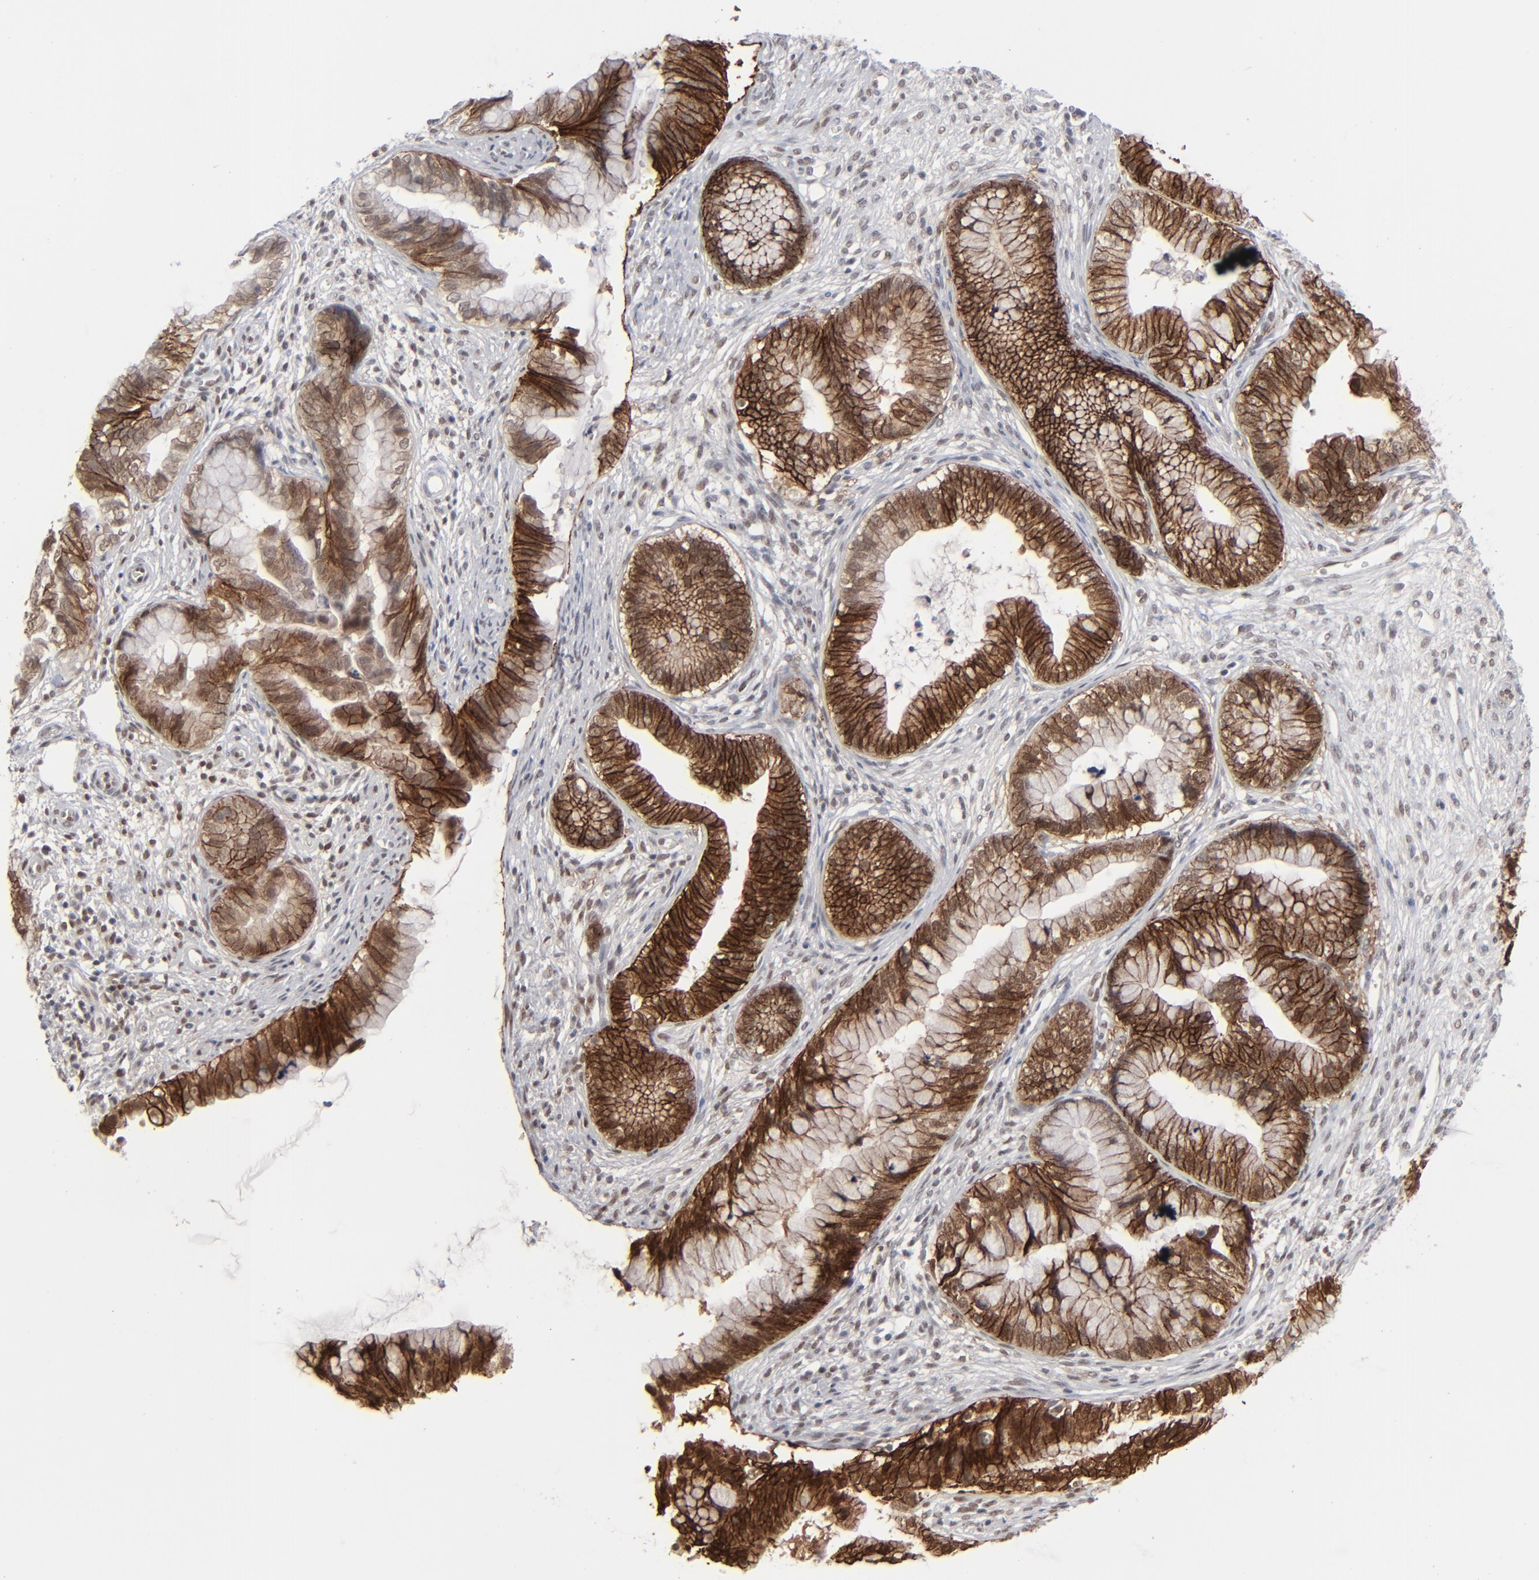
{"staining": {"intensity": "strong", "quantity": ">75%", "location": "cytoplasmic/membranous"}, "tissue": "cervical cancer", "cell_type": "Tumor cells", "image_type": "cancer", "snomed": [{"axis": "morphology", "description": "Adenocarcinoma, NOS"}, {"axis": "topography", "description": "Cervix"}], "caption": "This is a histology image of immunohistochemistry (IHC) staining of cervical cancer, which shows strong positivity in the cytoplasmic/membranous of tumor cells.", "gene": "IRF9", "patient": {"sex": "female", "age": 44}}